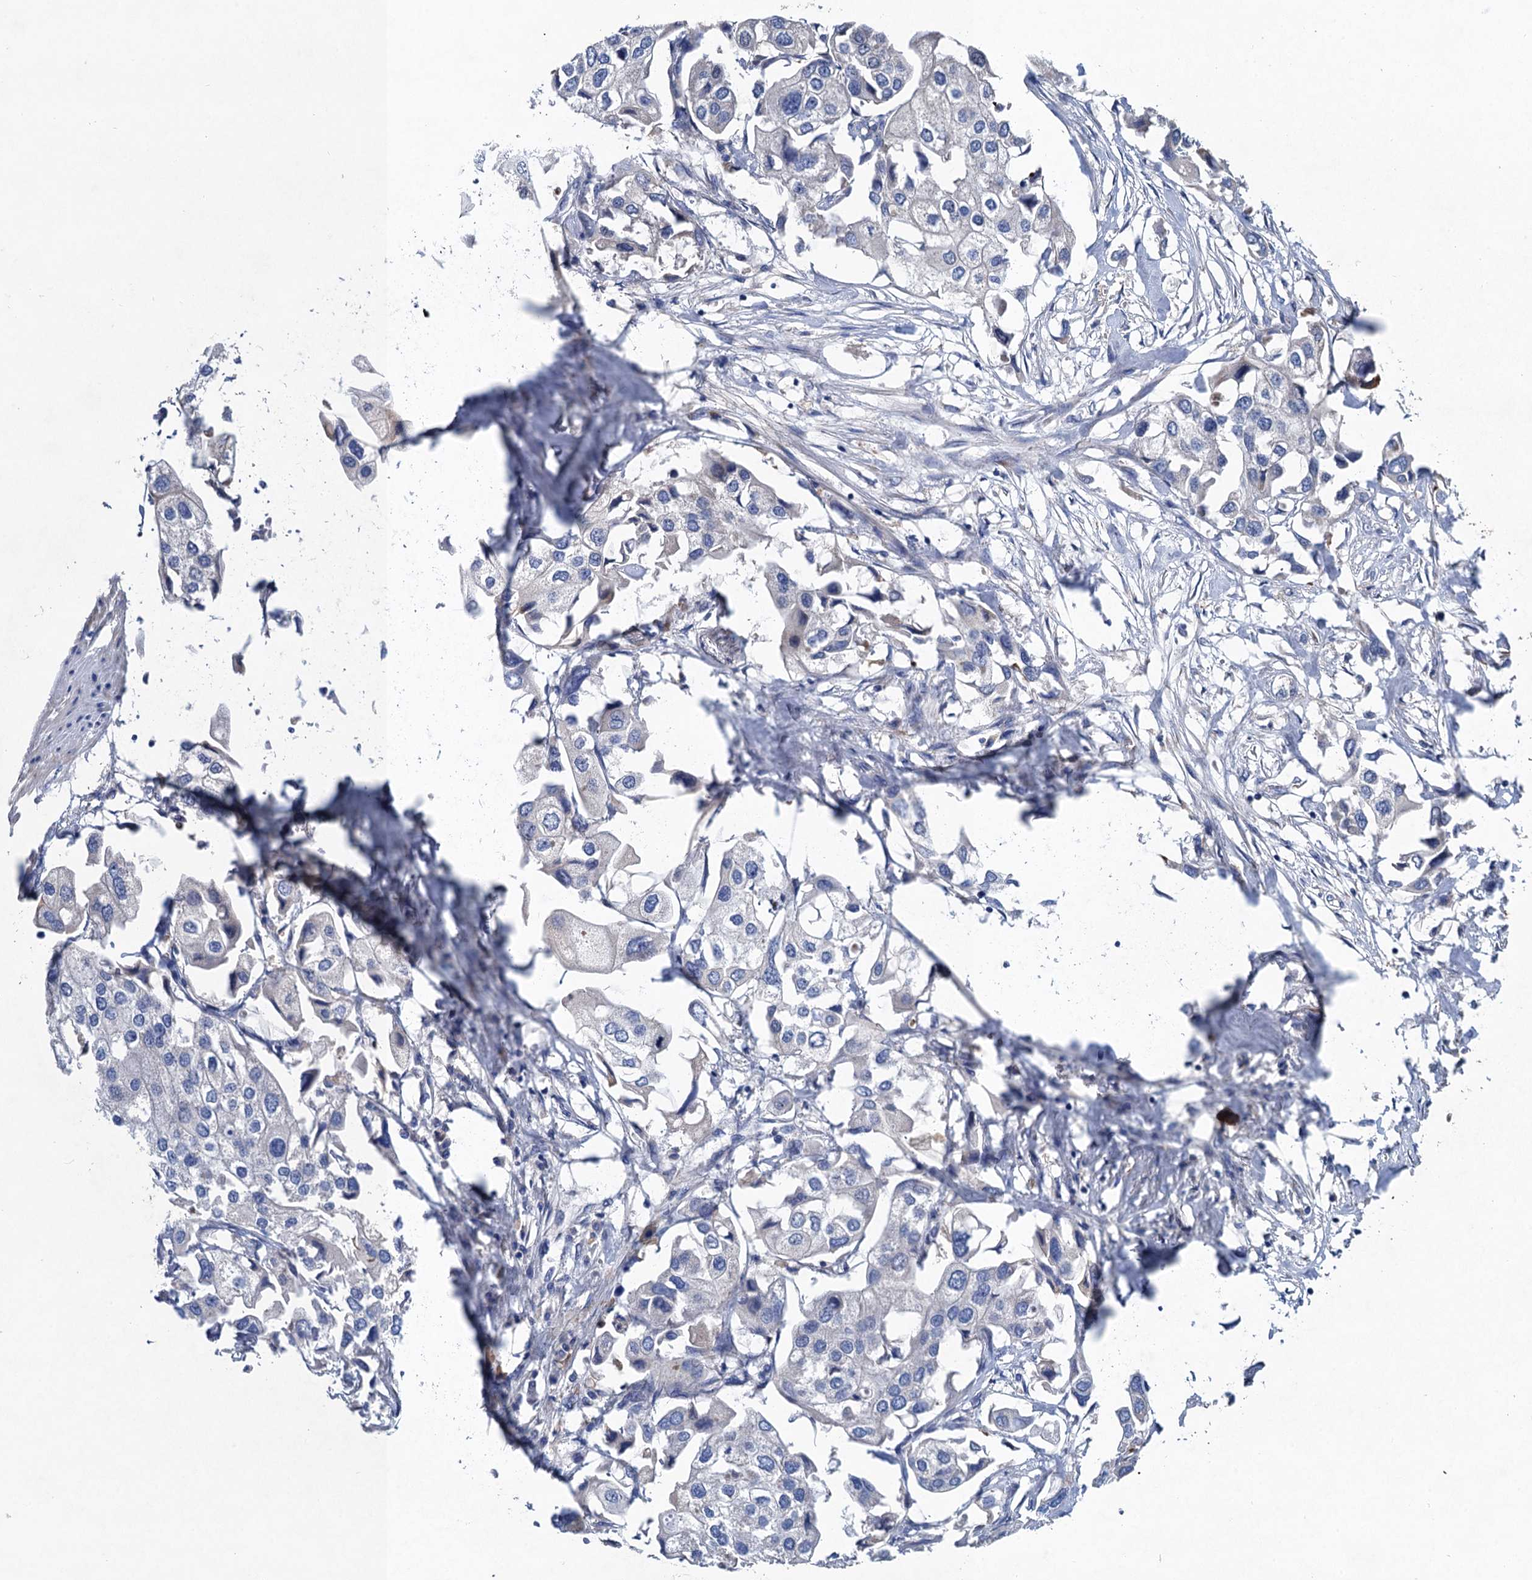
{"staining": {"intensity": "negative", "quantity": "none", "location": "none"}, "tissue": "urothelial cancer", "cell_type": "Tumor cells", "image_type": "cancer", "snomed": [{"axis": "morphology", "description": "Urothelial carcinoma, High grade"}, {"axis": "topography", "description": "Urinary bladder"}], "caption": "High-grade urothelial carcinoma was stained to show a protein in brown. There is no significant positivity in tumor cells. (DAB immunohistochemistry (IHC), high magnification).", "gene": "TRAF7", "patient": {"sex": "male", "age": 64}}